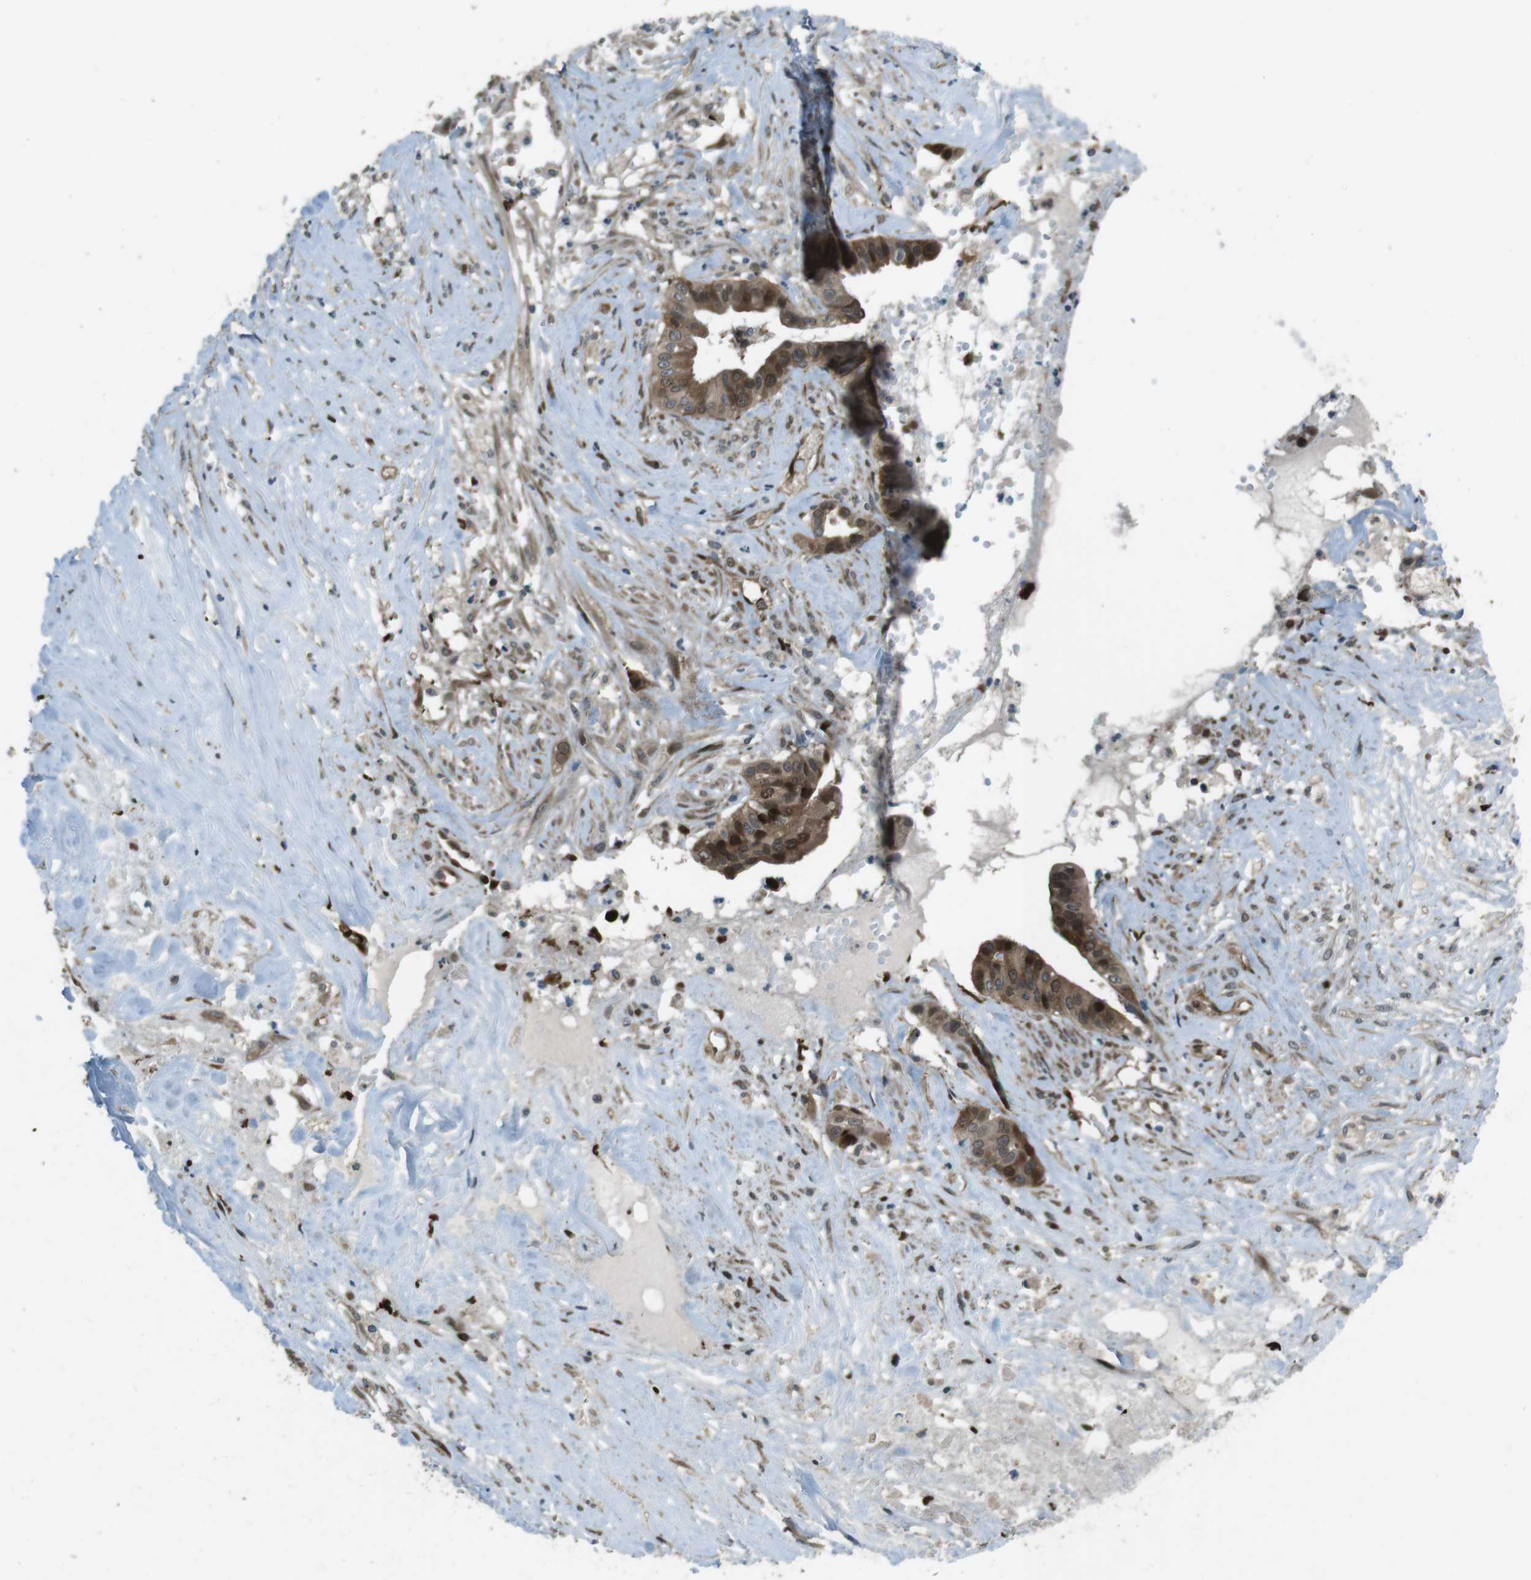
{"staining": {"intensity": "moderate", "quantity": ">75%", "location": "cytoplasmic/membranous,nuclear"}, "tissue": "liver cancer", "cell_type": "Tumor cells", "image_type": "cancer", "snomed": [{"axis": "morphology", "description": "Cholangiocarcinoma"}, {"axis": "topography", "description": "Liver"}], "caption": "Cholangiocarcinoma (liver) was stained to show a protein in brown. There is medium levels of moderate cytoplasmic/membranous and nuclear positivity in about >75% of tumor cells.", "gene": "ZNF330", "patient": {"sex": "female", "age": 61}}